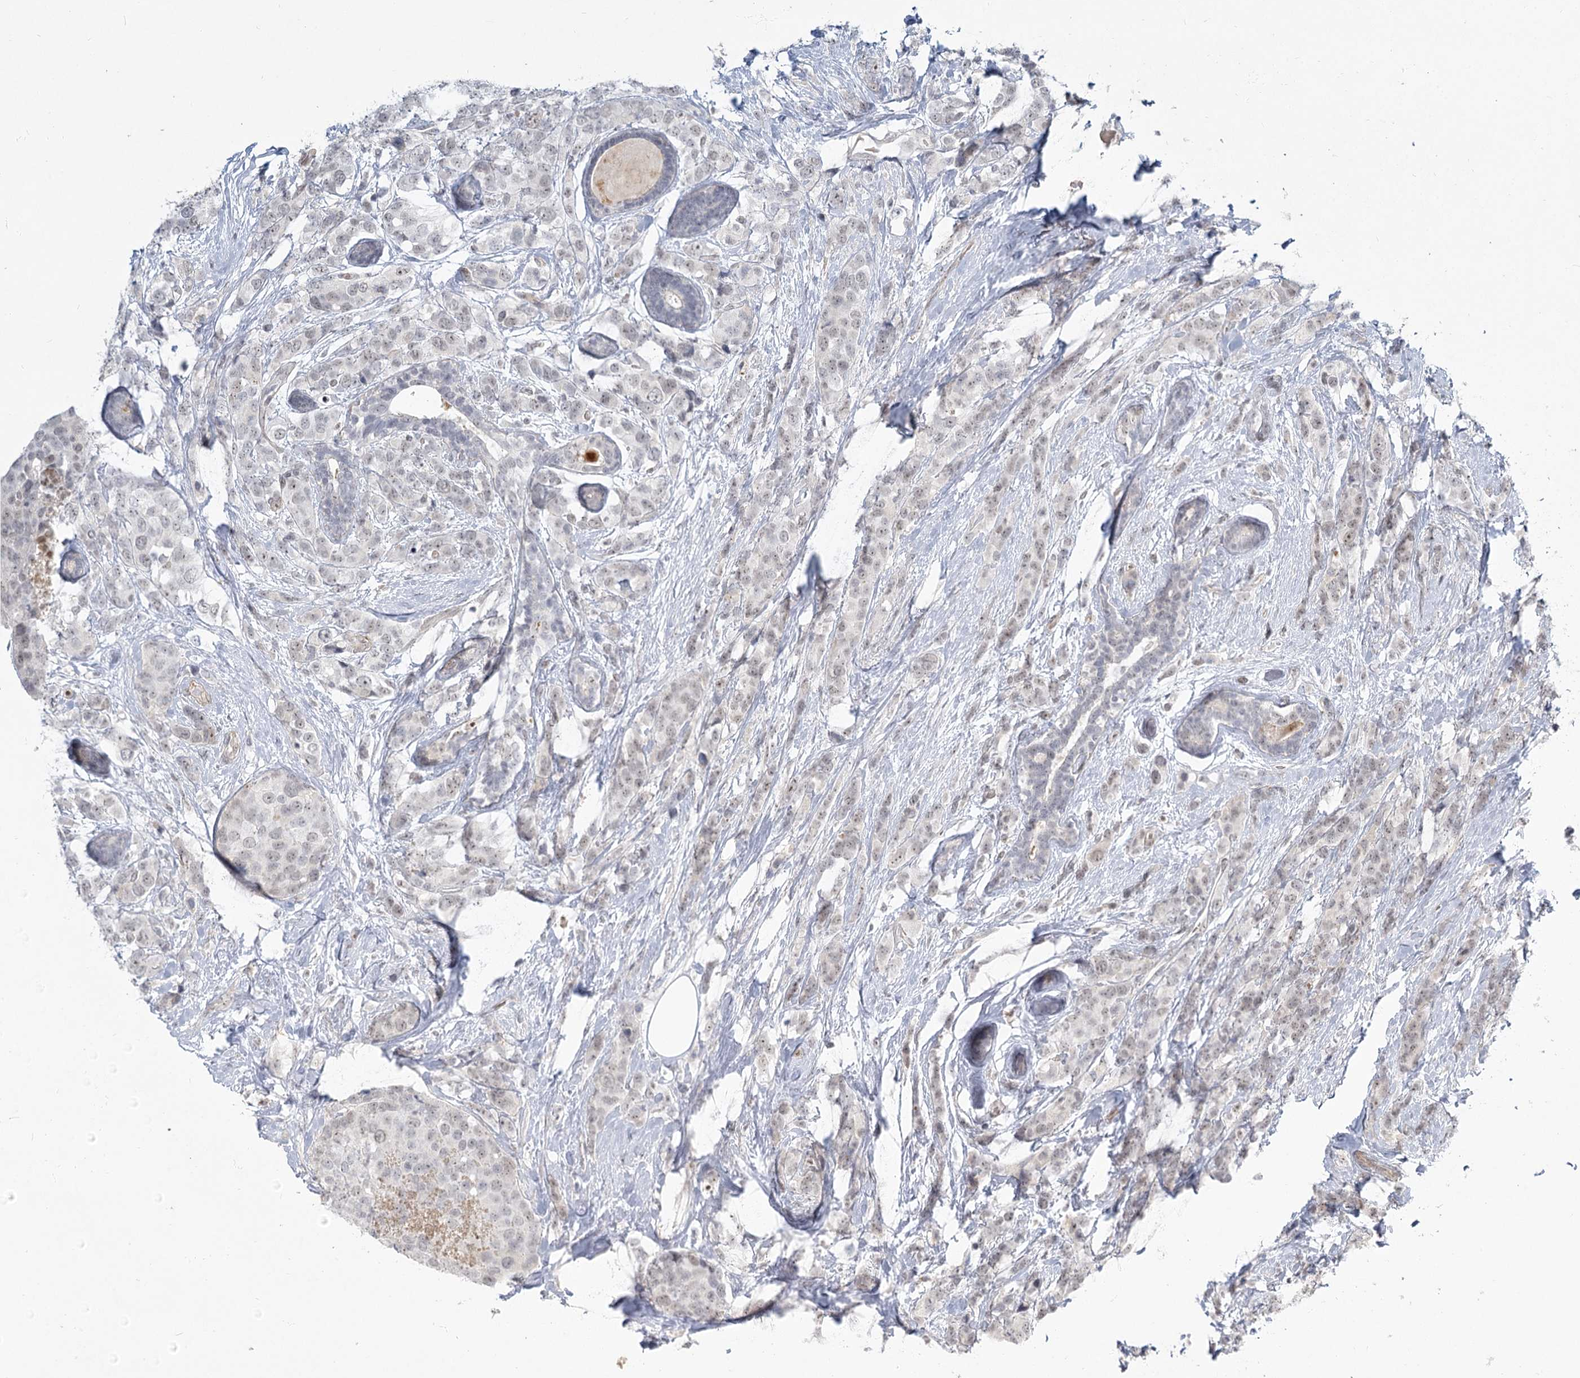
{"staining": {"intensity": "weak", "quantity": "<25%", "location": "nuclear"}, "tissue": "breast cancer", "cell_type": "Tumor cells", "image_type": "cancer", "snomed": [{"axis": "morphology", "description": "Lobular carcinoma"}, {"axis": "topography", "description": "Breast"}], "caption": "There is no significant staining in tumor cells of lobular carcinoma (breast). The staining is performed using DAB brown chromogen with nuclei counter-stained in using hematoxylin.", "gene": "EXOSC7", "patient": {"sex": "female", "age": 59}}